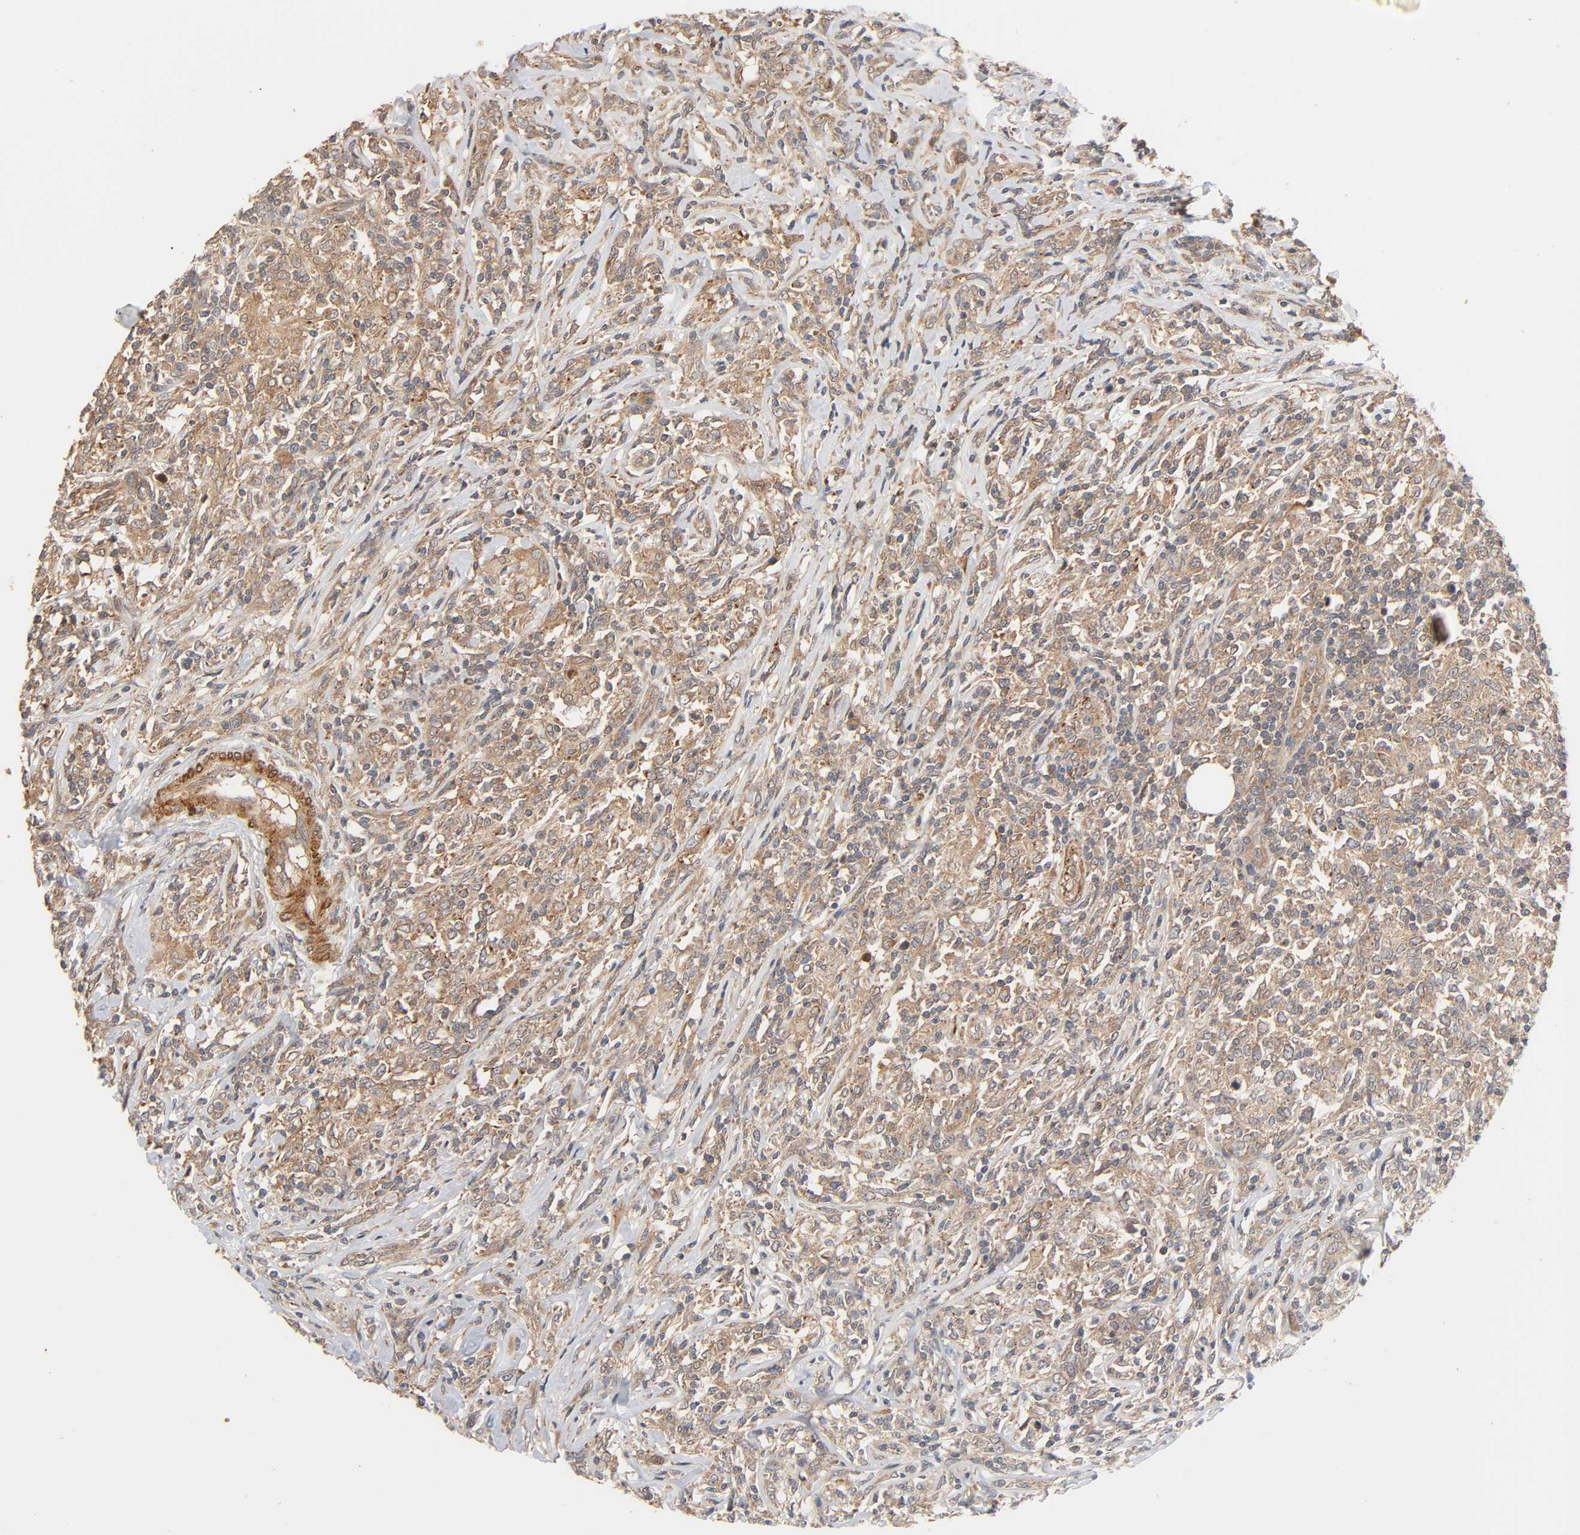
{"staining": {"intensity": "moderate", "quantity": ">75%", "location": "cytoplasmic/membranous"}, "tissue": "lymphoma", "cell_type": "Tumor cells", "image_type": "cancer", "snomed": [{"axis": "morphology", "description": "Malignant lymphoma, non-Hodgkin's type, High grade"}, {"axis": "topography", "description": "Lymph node"}], "caption": "The micrograph shows a brown stain indicating the presence of a protein in the cytoplasmic/membranous of tumor cells in lymphoma. (brown staining indicates protein expression, while blue staining denotes nuclei).", "gene": "NEMF", "patient": {"sex": "female", "age": 84}}